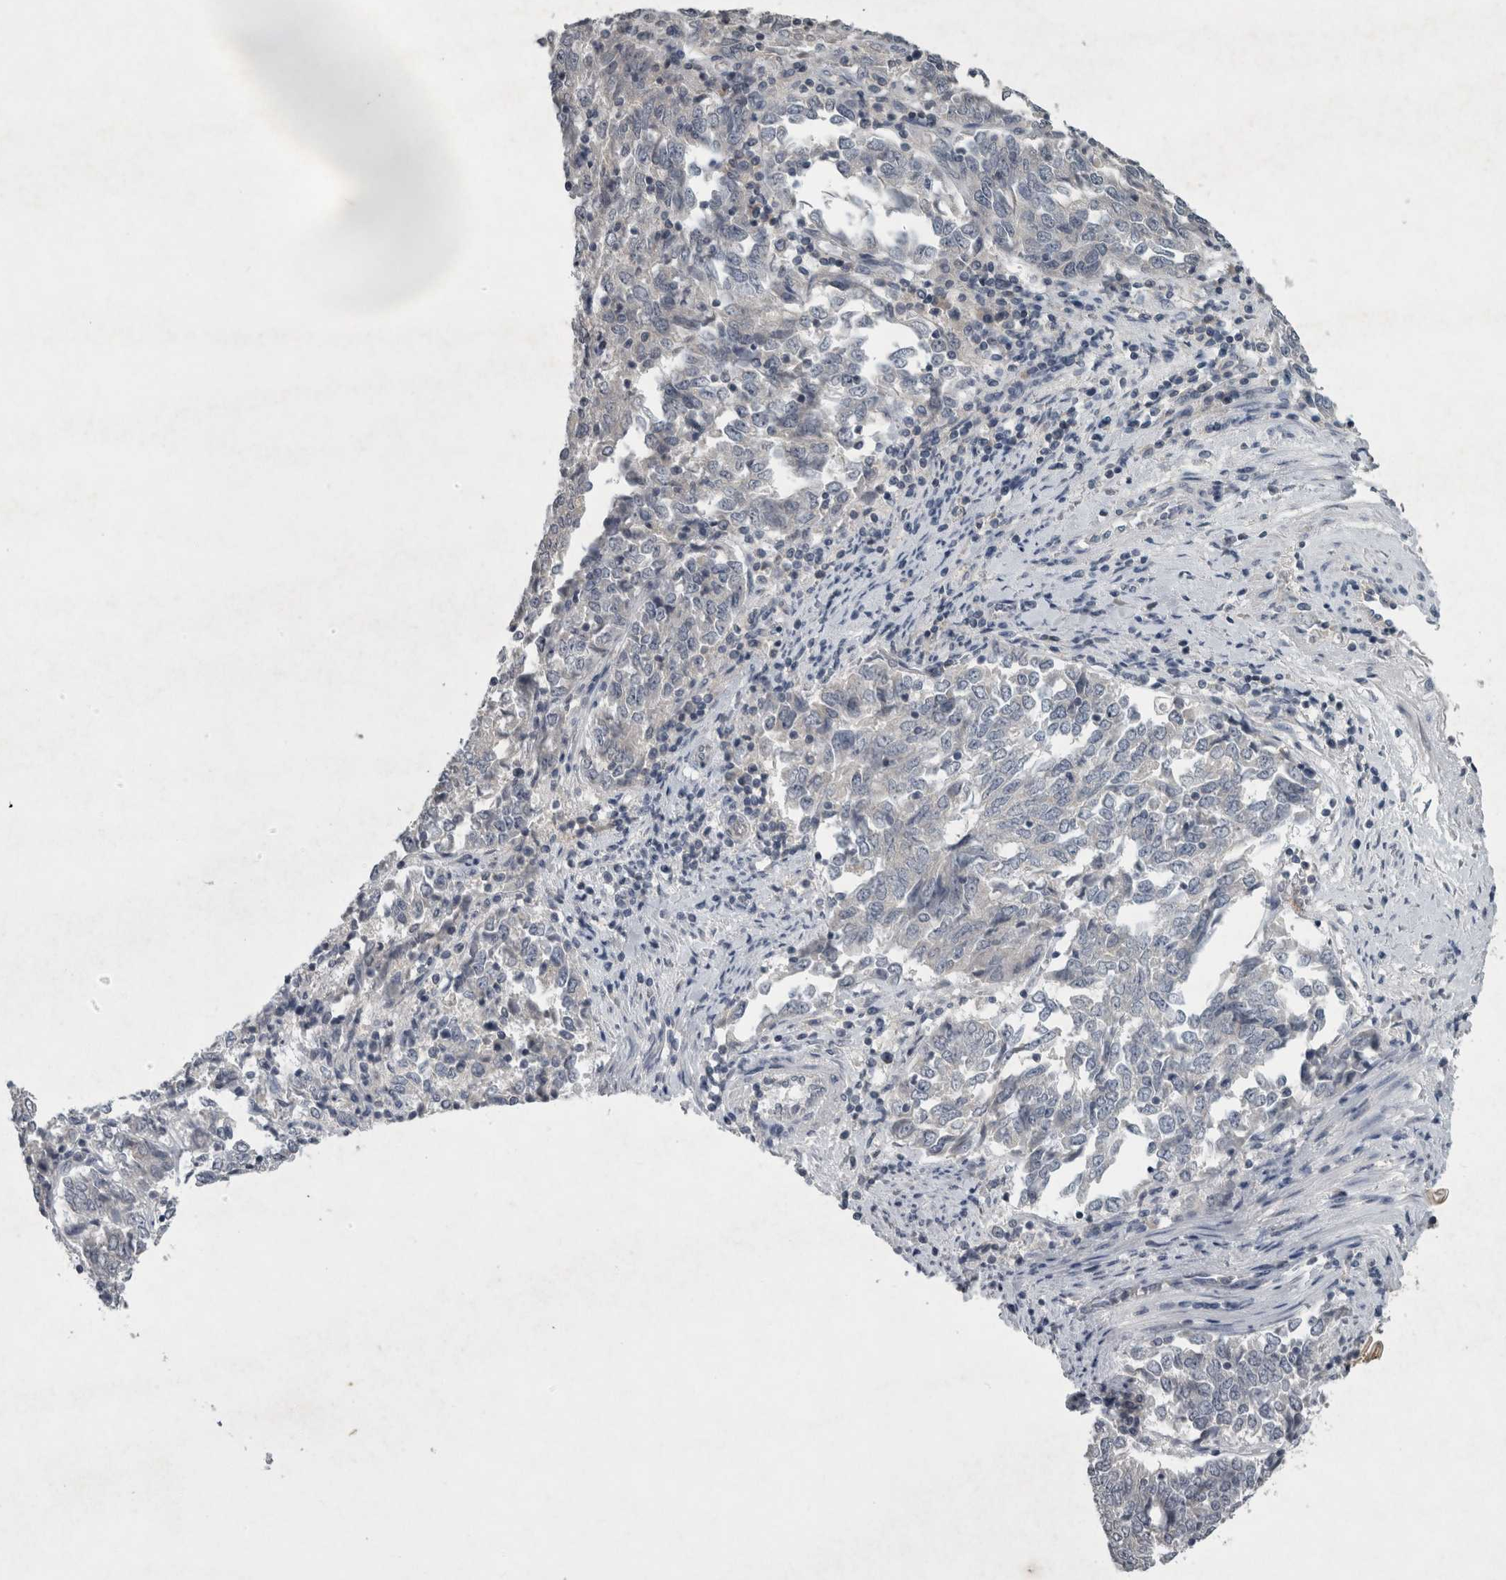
{"staining": {"intensity": "negative", "quantity": "none", "location": "none"}, "tissue": "endometrial cancer", "cell_type": "Tumor cells", "image_type": "cancer", "snomed": [{"axis": "morphology", "description": "Adenocarcinoma, NOS"}, {"axis": "topography", "description": "Endometrium"}], "caption": "Tumor cells show no significant staining in endometrial adenocarcinoma.", "gene": "WNT7A", "patient": {"sex": "female", "age": 80}}